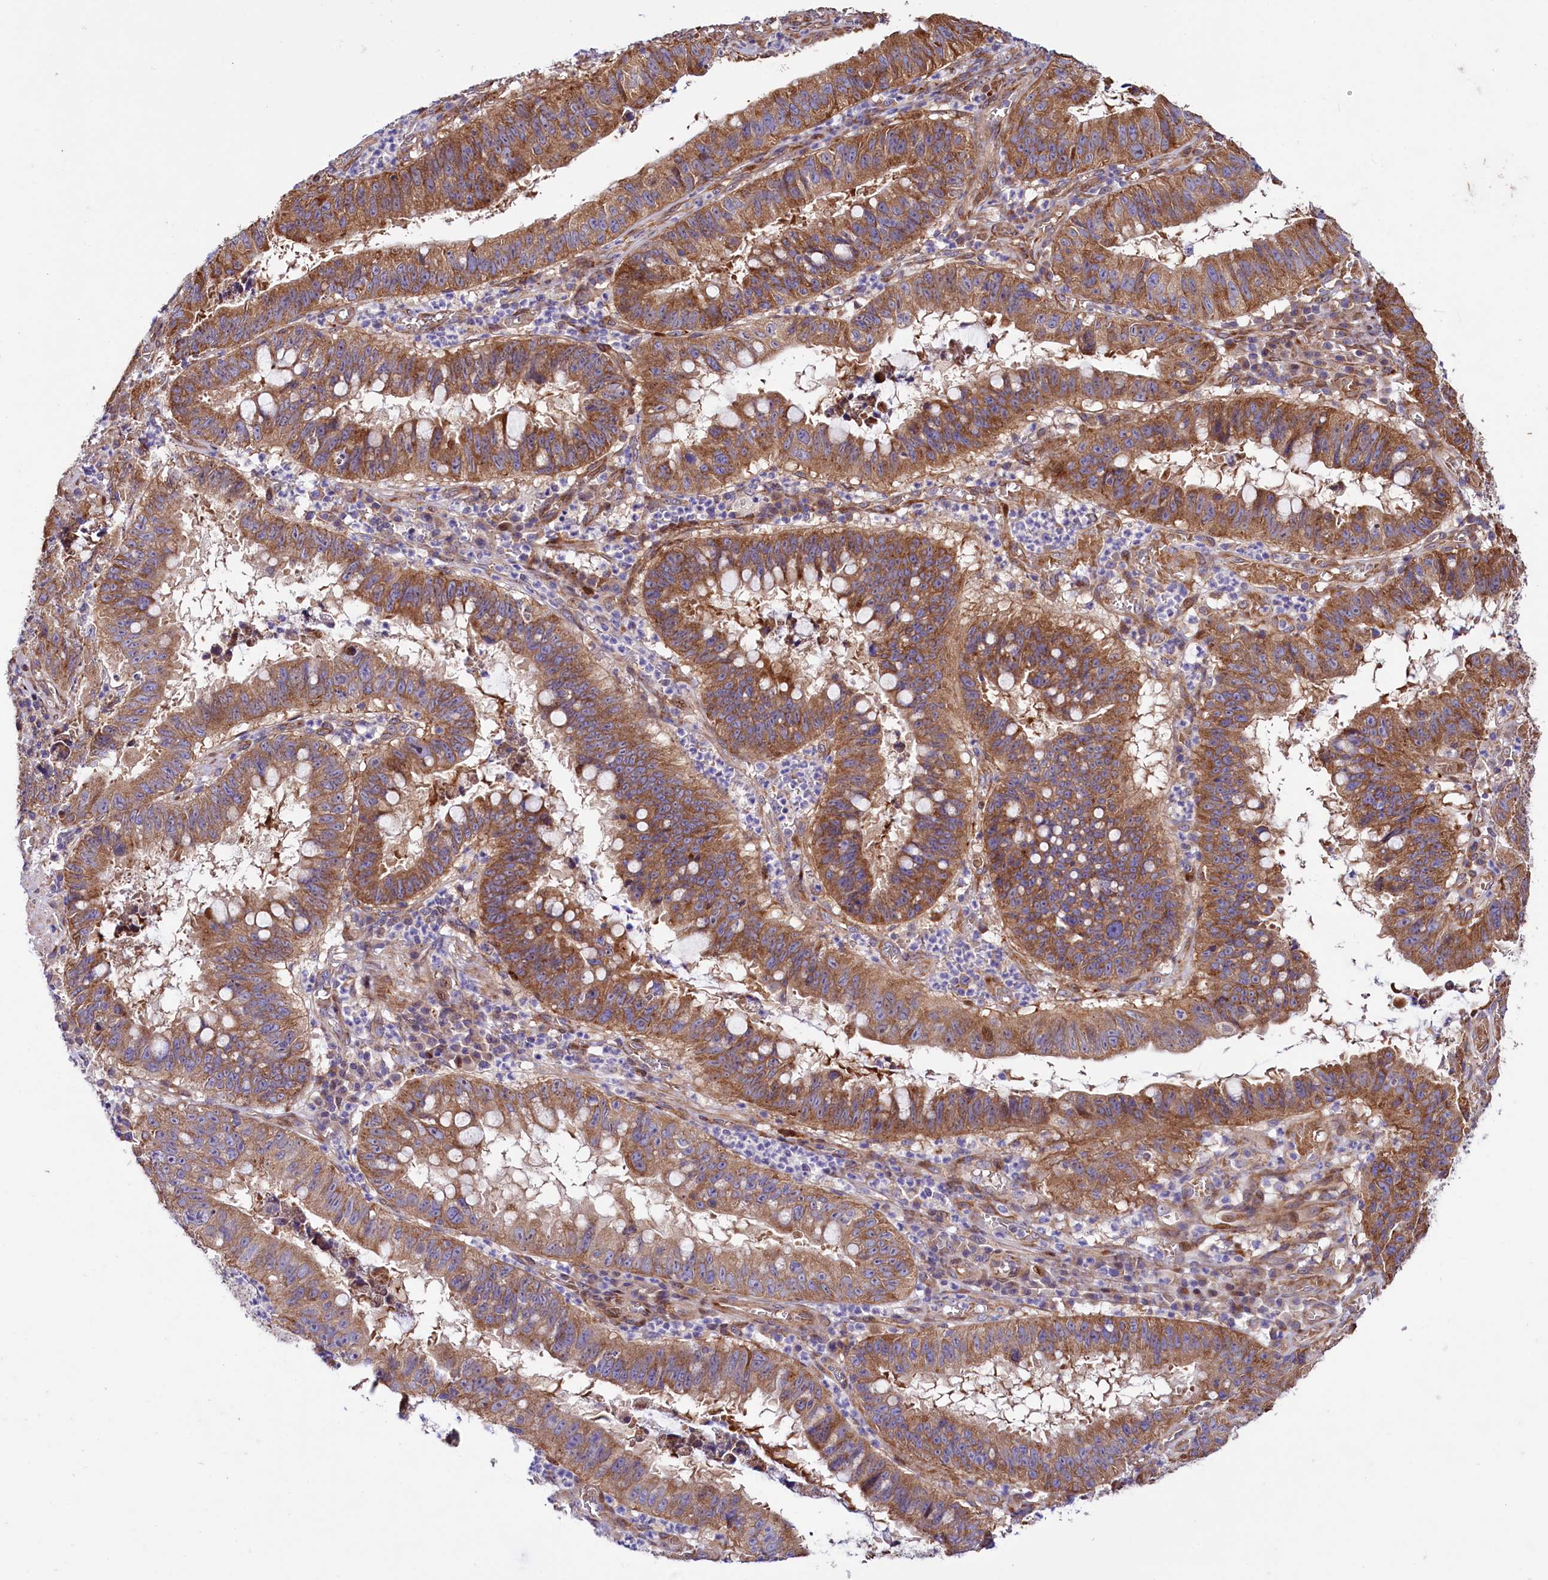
{"staining": {"intensity": "moderate", "quantity": ">75%", "location": "cytoplasmic/membranous"}, "tissue": "stomach cancer", "cell_type": "Tumor cells", "image_type": "cancer", "snomed": [{"axis": "morphology", "description": "Adenocarcinoma, NOS"}, {"axis": "topography", "description": "Stomach"}], "caption": "High-power microscopy captured an IHC micrograph of stomach adenocarcinoma, revealing moderate cytoplasmic/membranous staining in approximately >75% of tumor cells.", "gene": "PDZRN3", "patient": {"sex": "male", "age": 59}}